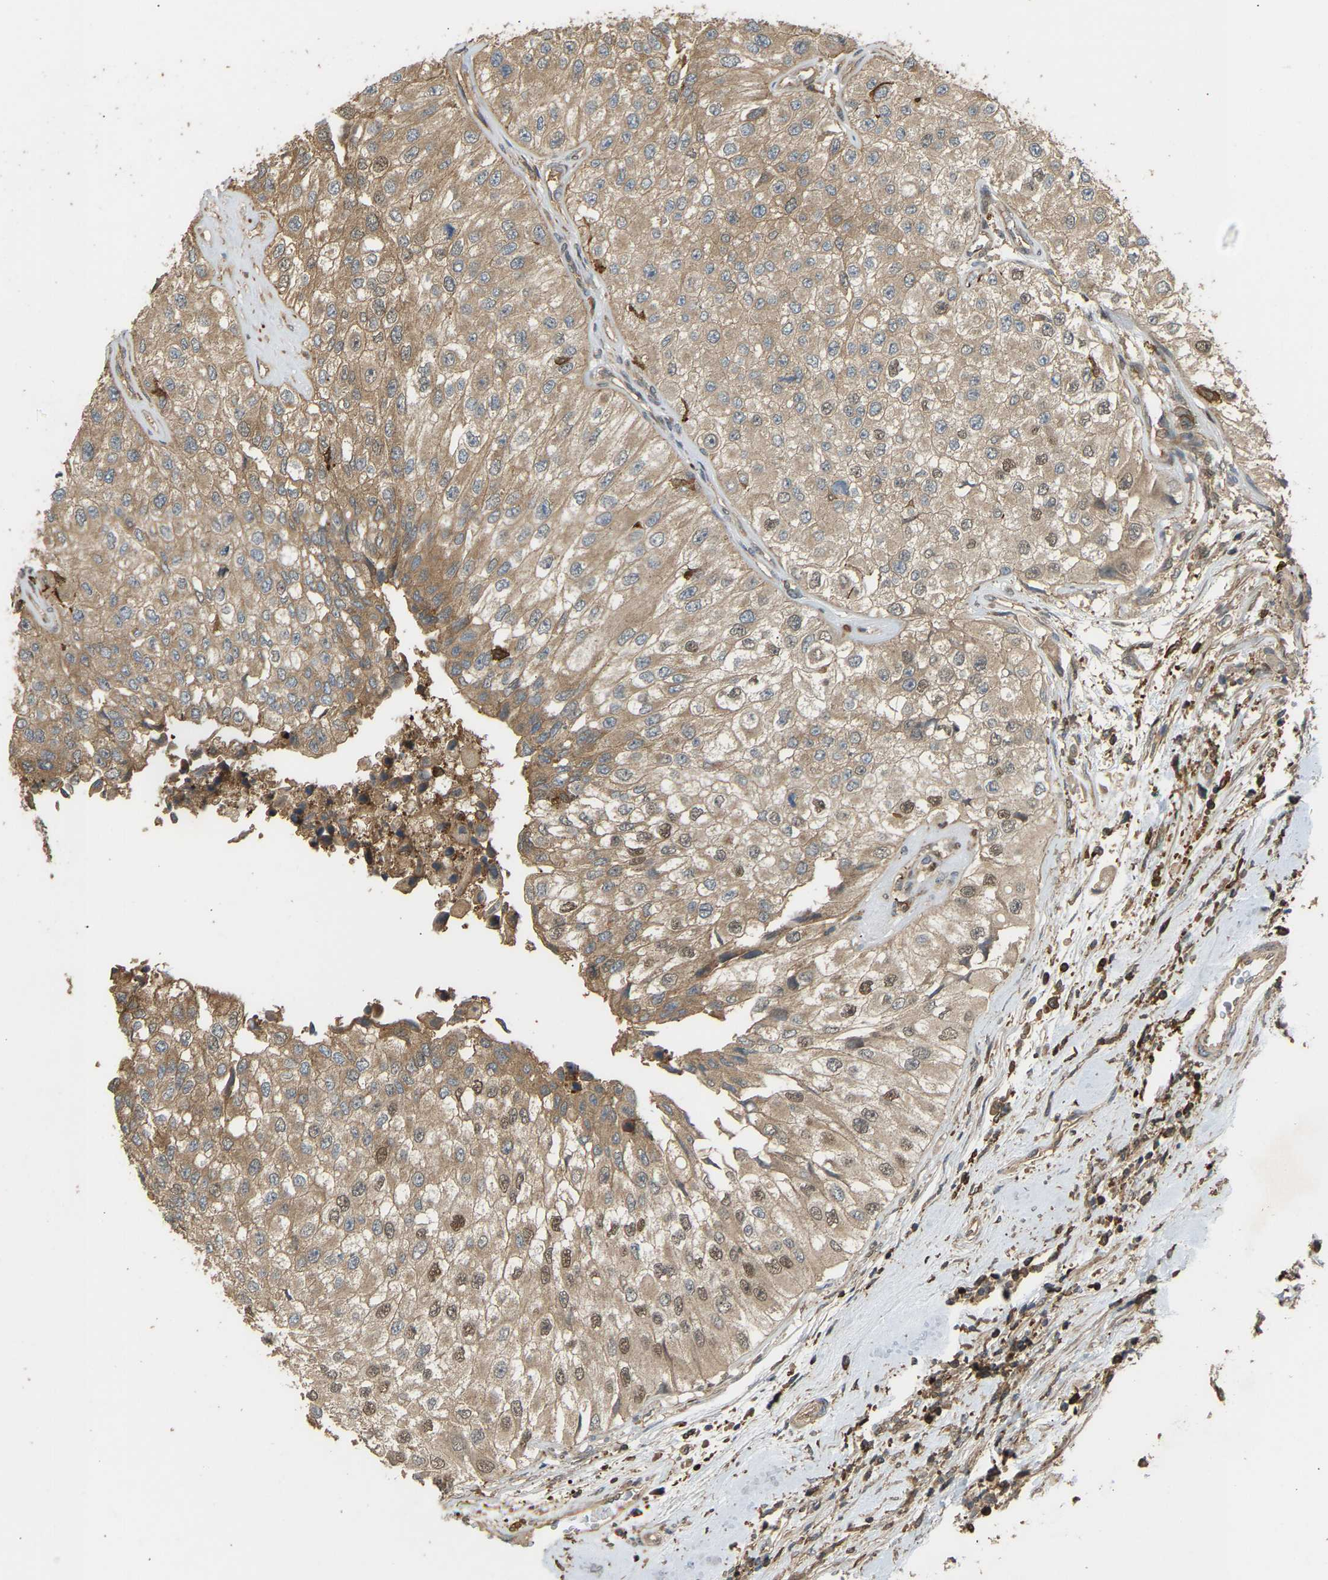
{"staining": {"intensity": "weak", "quantity": ">75%", "location": "cytoplasmic/membranous,nuclear"}, "tissue": "urothelial cancer", "cell_type": "Tumor cells", "image_type": "cancer", "snomed": [{"axis": "morphology", "description": "Urothelial carcinoma, High grade"}, {"axis": "topography", "description": "Kidney"}, {"axis": "topography", "description": "Urinary bladder"}], "caption": "A photomicrograph showing weak cytoplasmic/membranous and nuclear positivity in about >75% of tumor cells in urothelial cancer, as visualized by brown immunohistochemical staining.", "gene": "GOPC", "patient": {"sex": "male", "age": 77}}